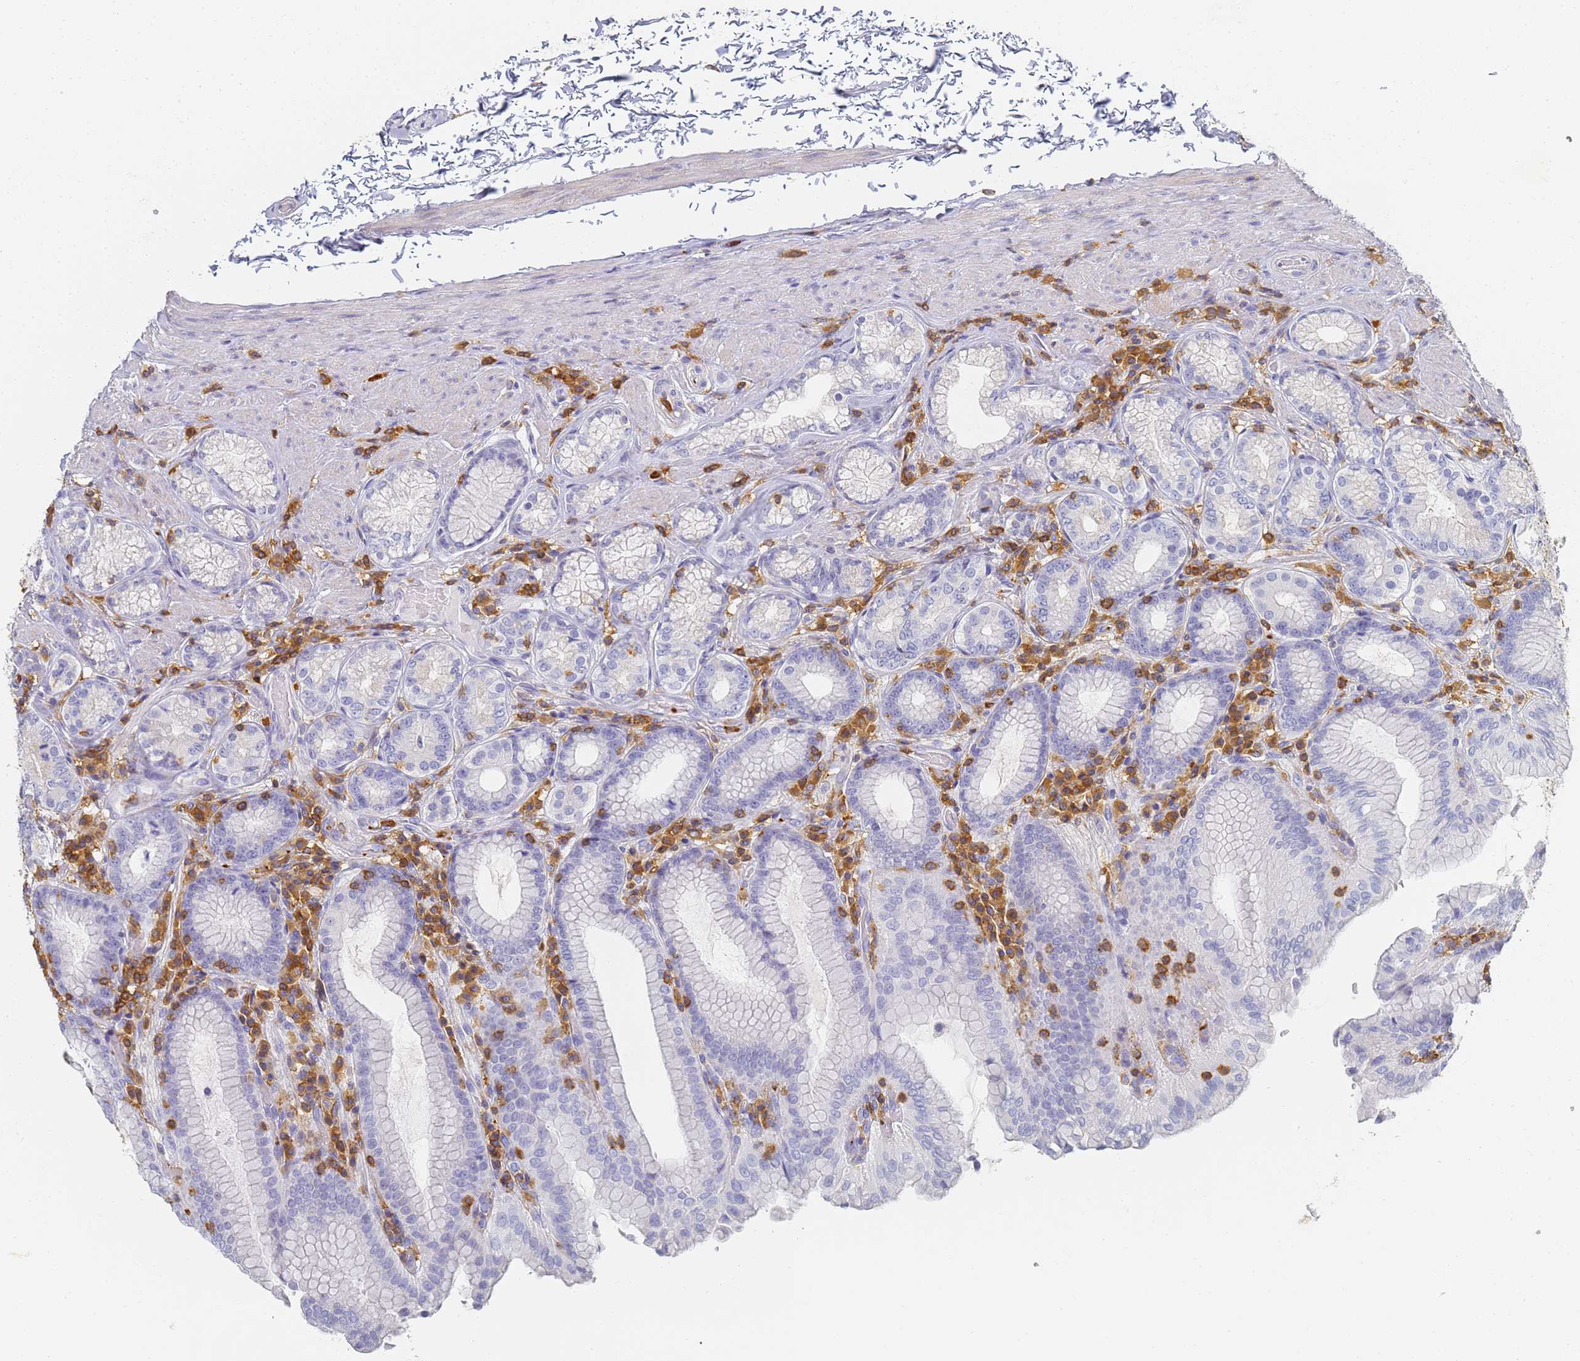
{"staining": {"intensity": "negative", "quantity": "none", "location": "none"}, "tissue": "stomach", "cell_type": "Glandular cells", "image_type": "normal", "snomed": [{"axis": "morphology", "description": "Normal tissue, NOS"}, {"axis": "topography", "description": "Stomach, upper"}, {"axis": "topography", "description": "Stomach, lower"}], "caption": "Immunohistochemical staining of normal human stomach demonstrates no significant positivity in glandular cells.", "gene": "BIN2", "patient": {"sex": "female", "age": 76}}